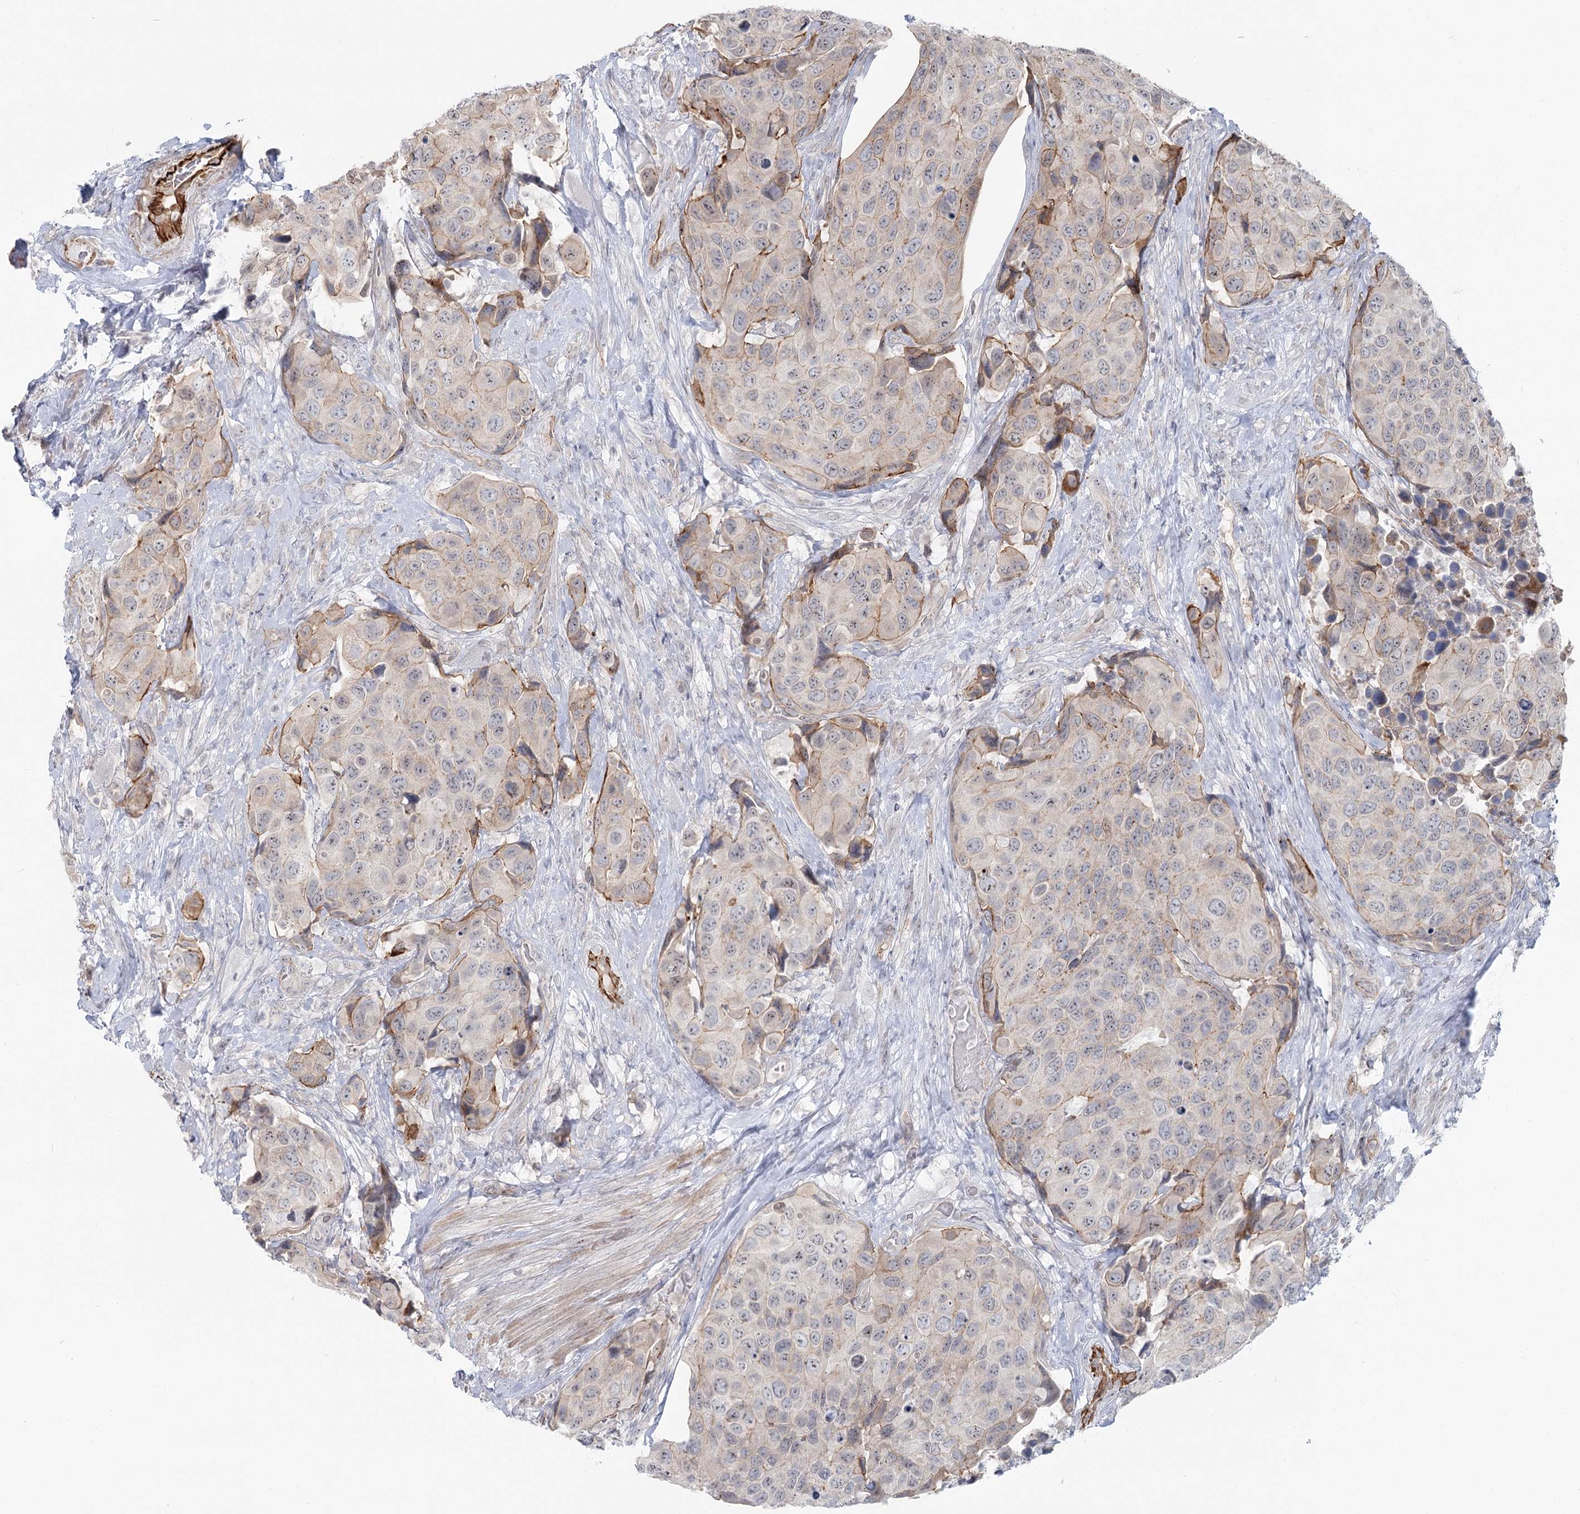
{"staining": {"intensity": "moderate", "quantity": "<25%", "location": "cytoplasmic/membranous"}, "tissue": "urothelial cancer", "cell_type": "Tumor cells", "image_type": "cancer", "snomed": [{"axis": "morphology", "description": "Urothelial carcinoma, High grade"}, {"axis": "topography", "description": "Urinary bladder"}], "caption": "Tumor cells reveal moderate cytoplasmic/membranous positivity in approximately <25% of cells in urothelial cancer.", "gene": "ABHD8", "patient": {"sex": "male", "age": 74}}